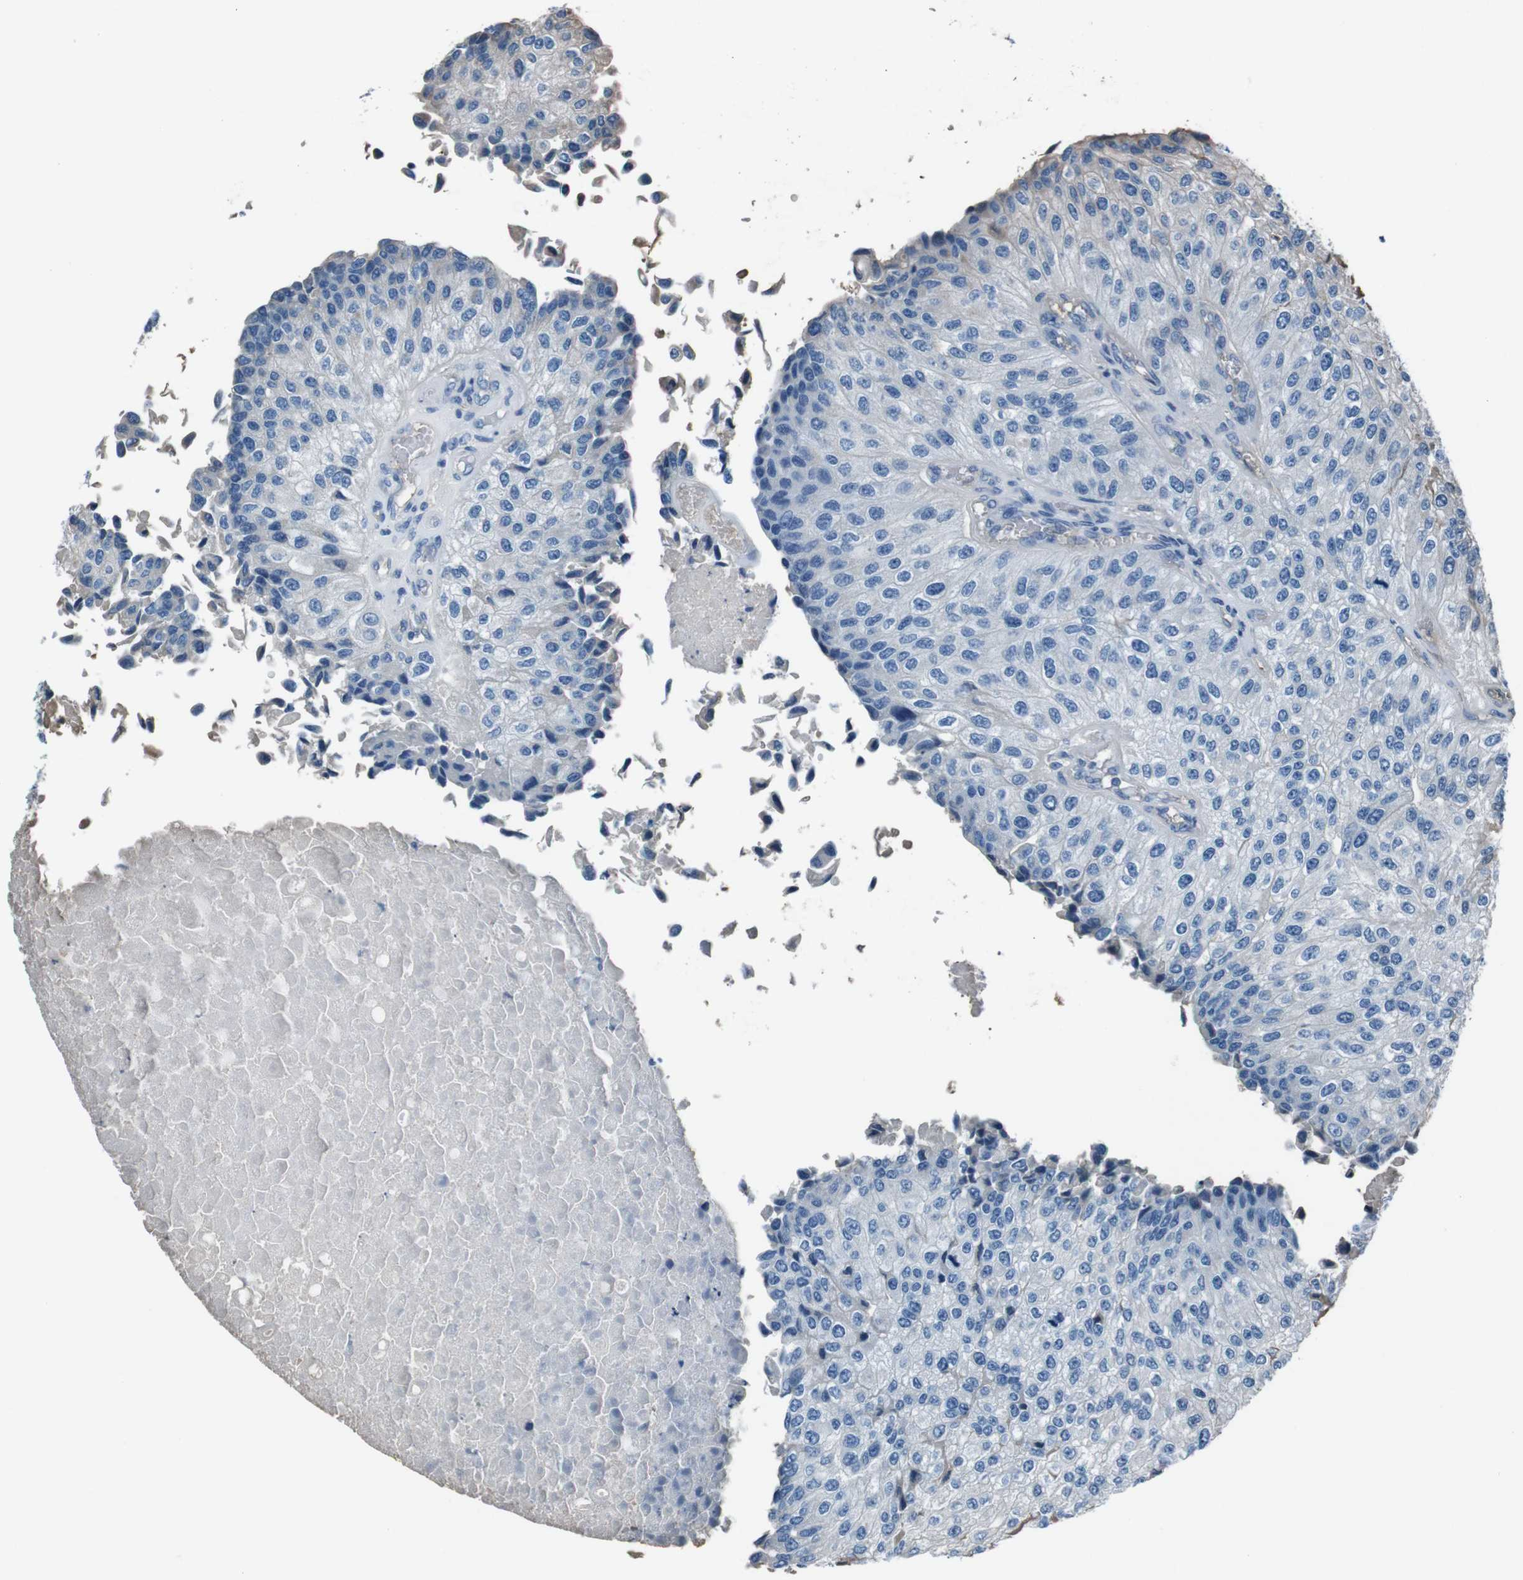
{"staining": {"intensity": "negative", "quantity": "none", "location": "none"}, "tissue": "urothelial cancer", "cell_type": "Tumor cells", "image_type": "cancer", "snomed": [{"axis": "morphology", "description": "Urothelial carcinoma, High grade"}, {"axis": "topography", "description": "Kidney"}, {"axis": "topography", "description": "Urinary bladder"}], "caption": "An immunohistochemistry (IHC) photomicrograph of high-grade urothelial carcinoma is shown. There is no staining in tumor cells of high-grade urothelial carcinoma.", "gene": "LEP", "patient": {"sex": "male", "age": 77}}